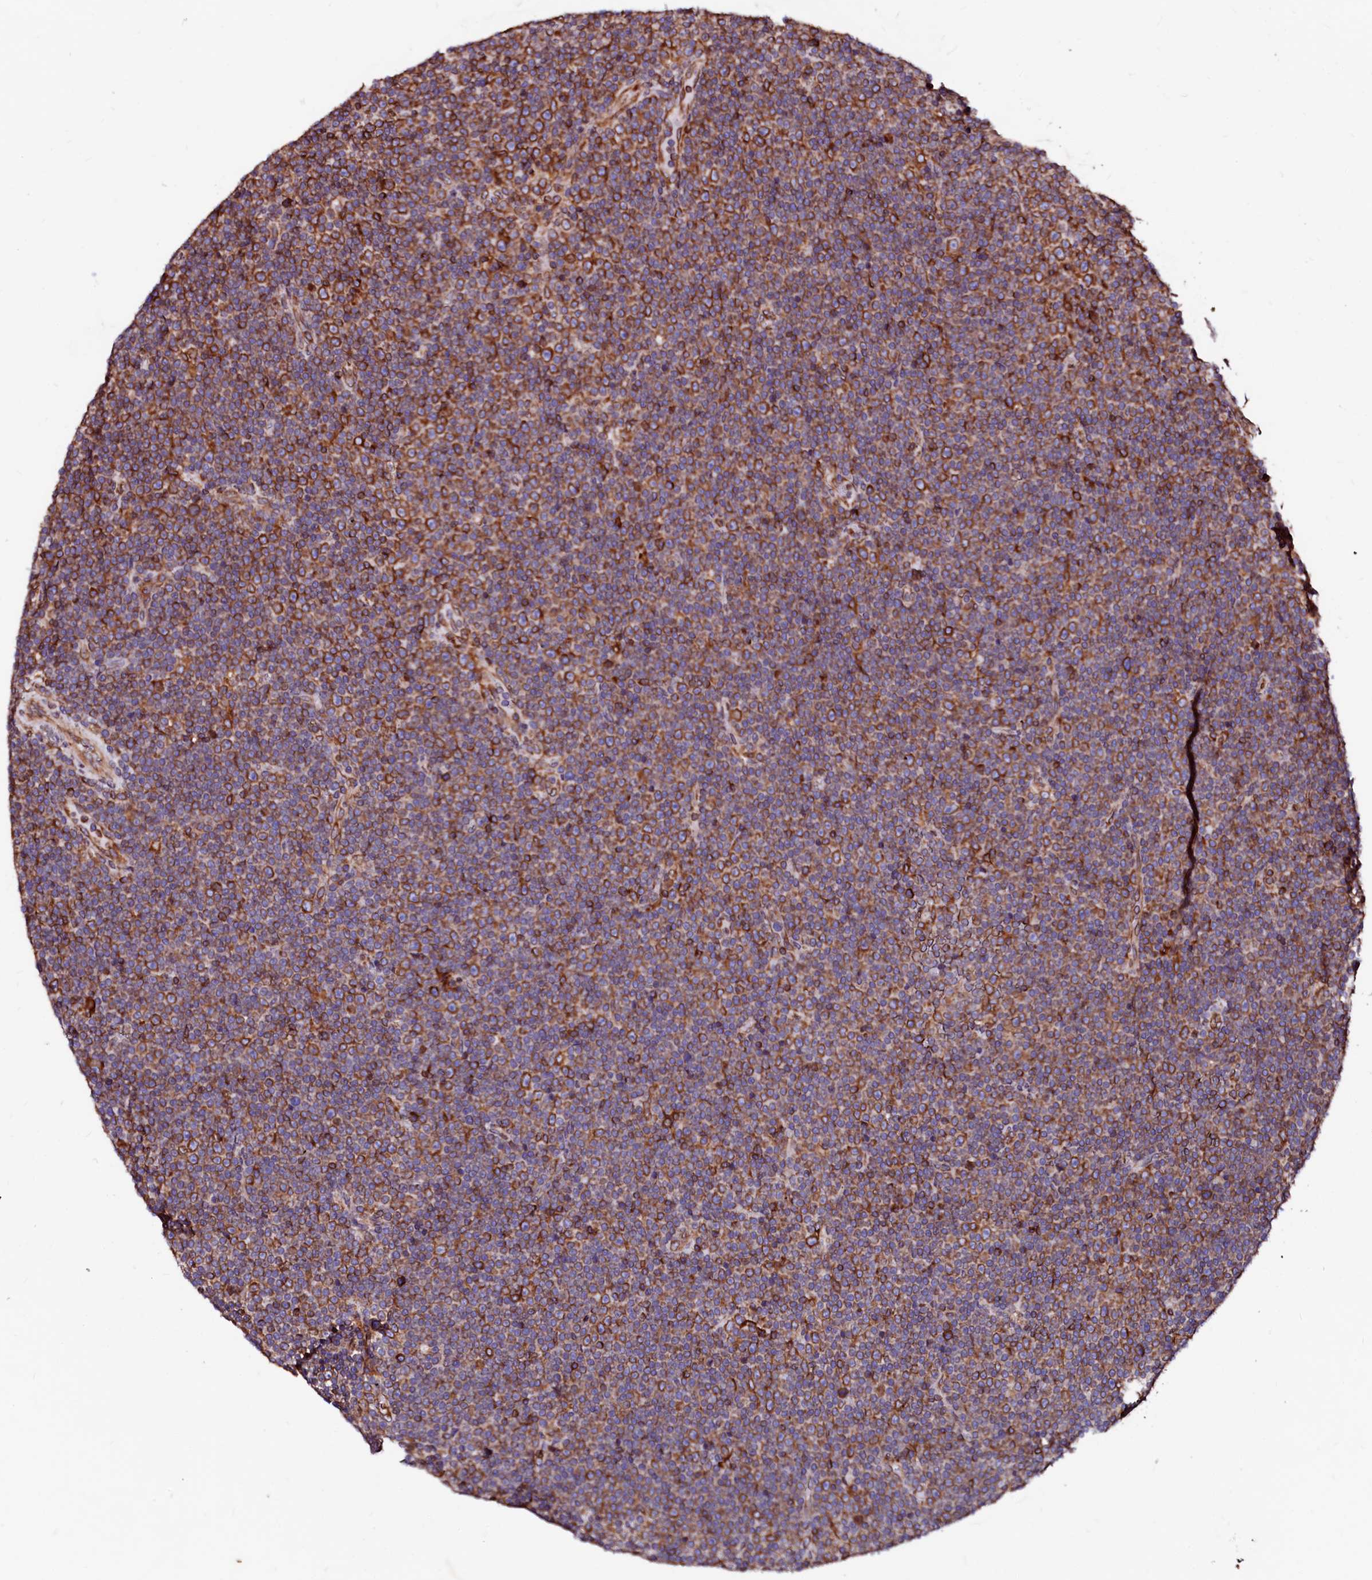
{"staining": {"intensity": "moderate", "quantity": ">75%", "location": "cytoplasmic/membranous"}, "tissue": "lymphoma", "cell_type": "Tumor cells", "image_type": "cancer", "snomed": [{"axis": "morphology", "description": "Malignant lymphoma, non-Hodgkin's type, Low grade"}, {"axis": "topography", "description": "Lymph node"}], "caption": "Immunohistochemical staining of lymphoma displays moderate cytoplasmic/membranous protein staining in approximately >75% of tumor cells.", "gene": "DERL1", "patient": {"sex": "female", "age": 67}}